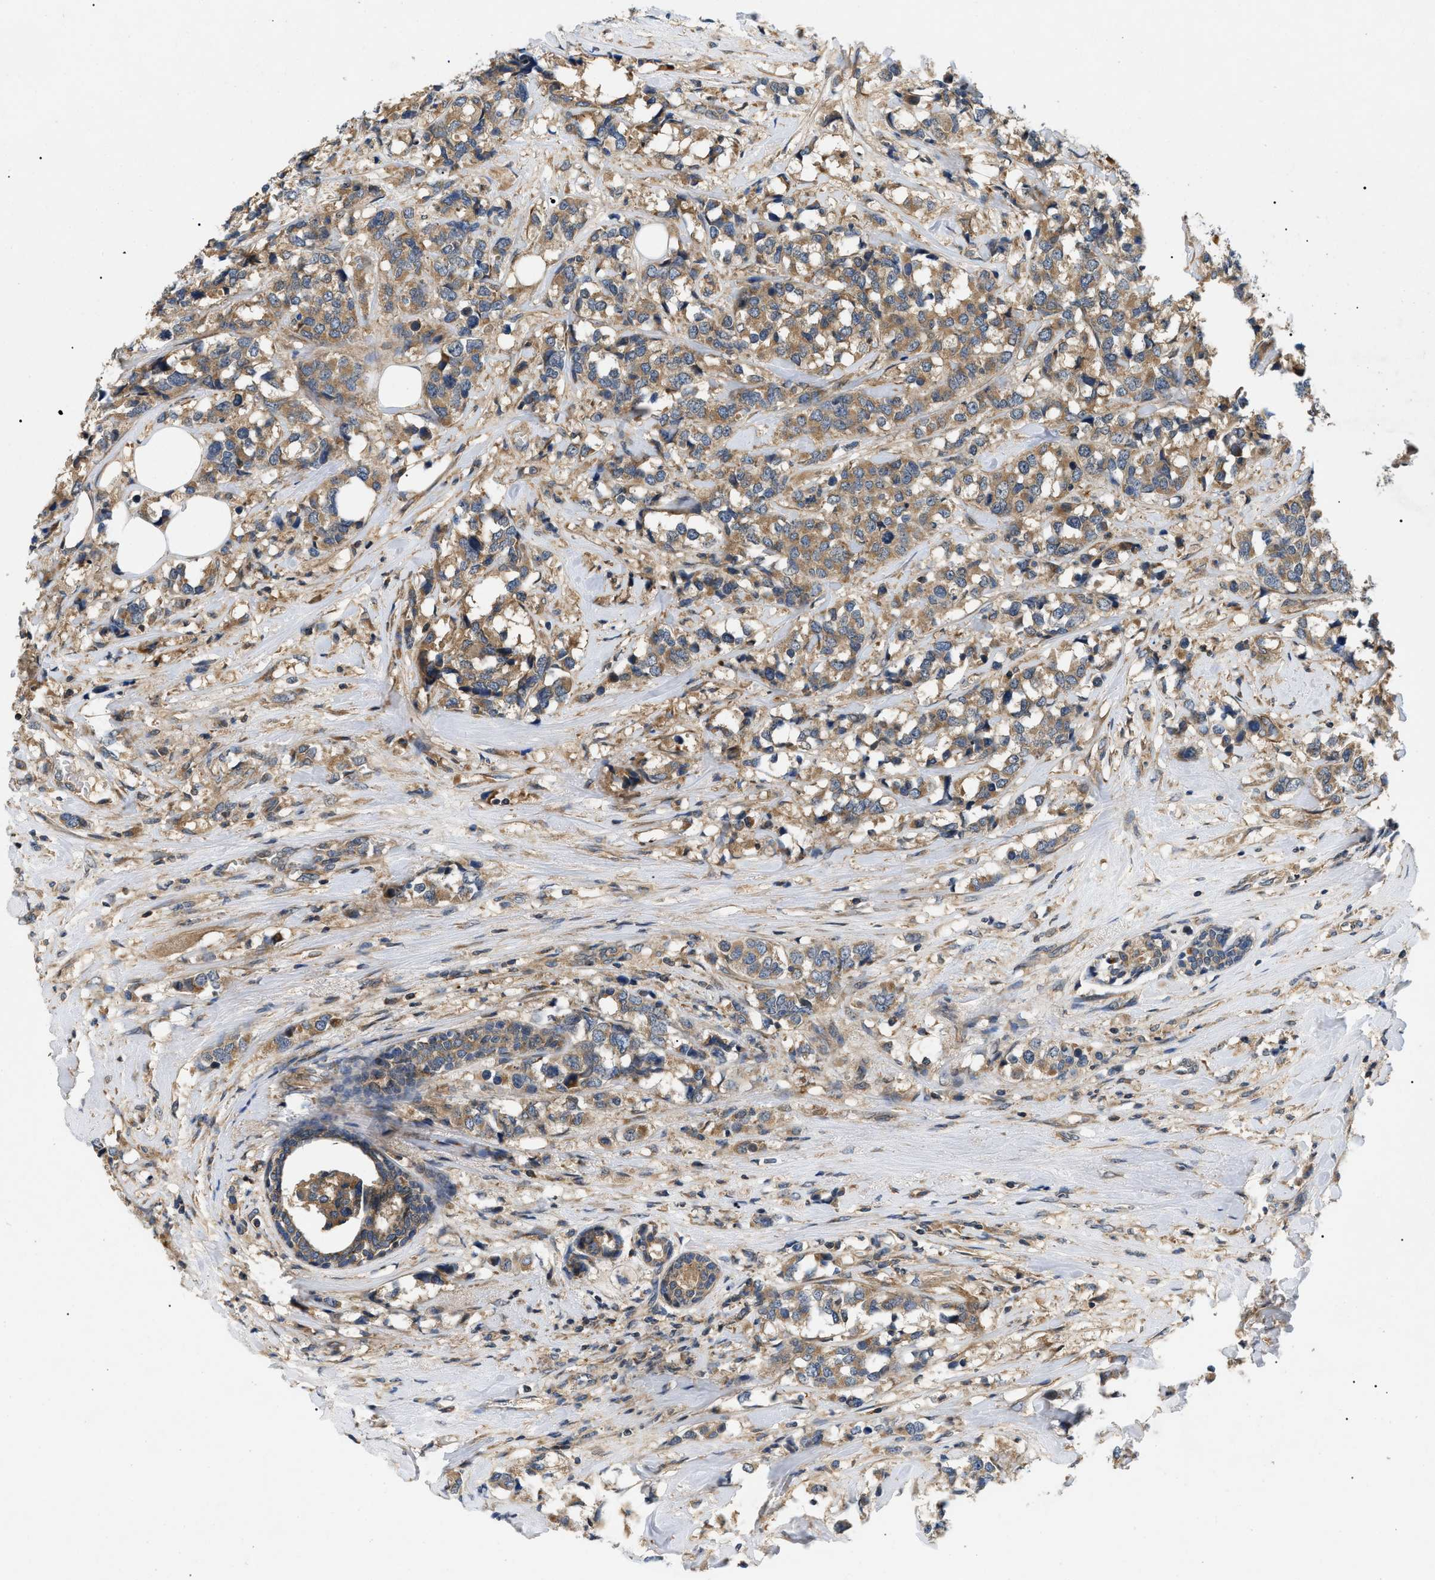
{"staining": {"intensity": "moderate", "quantity": ">75%", "location": "cytoplasmic/membranous"}, "tissue": "breast cancer", "cell_type": "Tumor cells", "image_type": "cancer", "snomed": [{"axis": "morphology", "description": "Lobular carcinoma"}, {"axis": "topography", "description": "Breast"}], "caption": "The image displays staining of breast lobular carcinoma, revealing moderate cytoplasmic/membranous protein positivity (brown color) within tumor cells.", "gene": "PPM1B", "patient": {"sex": "female", "age": 59}}